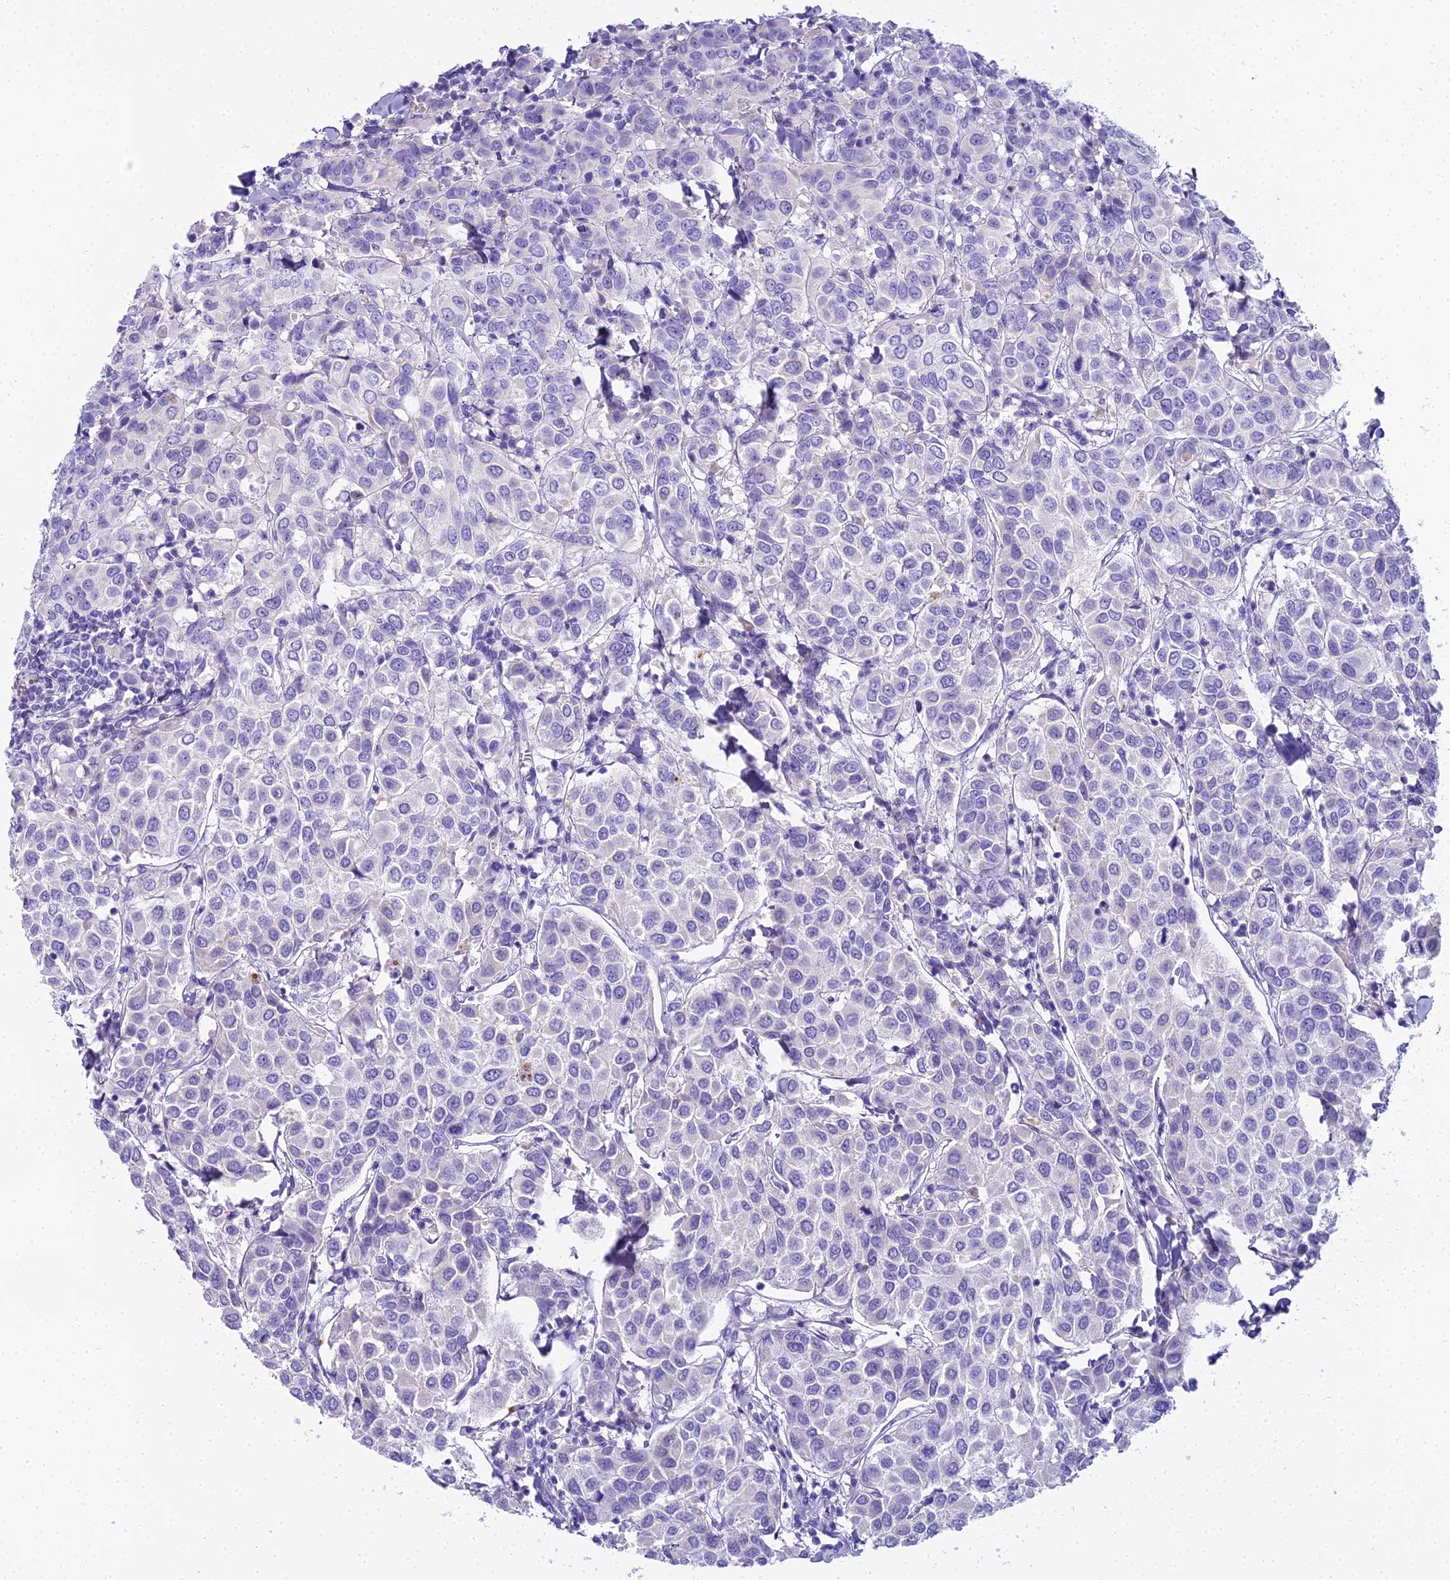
{"staining": {"intensity": "negative", "quantity": "none", "location": "none"}, "tissue": "breast cancer", "cell_type": "Tumor cells", "image_type": "cancer", "snomed": [{"axis": "morphology", "description": "Duct carcinoma"}, {"axis": "topography", "description": "Breast"}], "caption": "The immunohistochemistry (IHC) histopathology image has no significant expression in tumor cells of breast cancer (intraductal carcinoma) tissue.", "gene": "UNC80", "patient": {"sex": "female", "age": 55}}